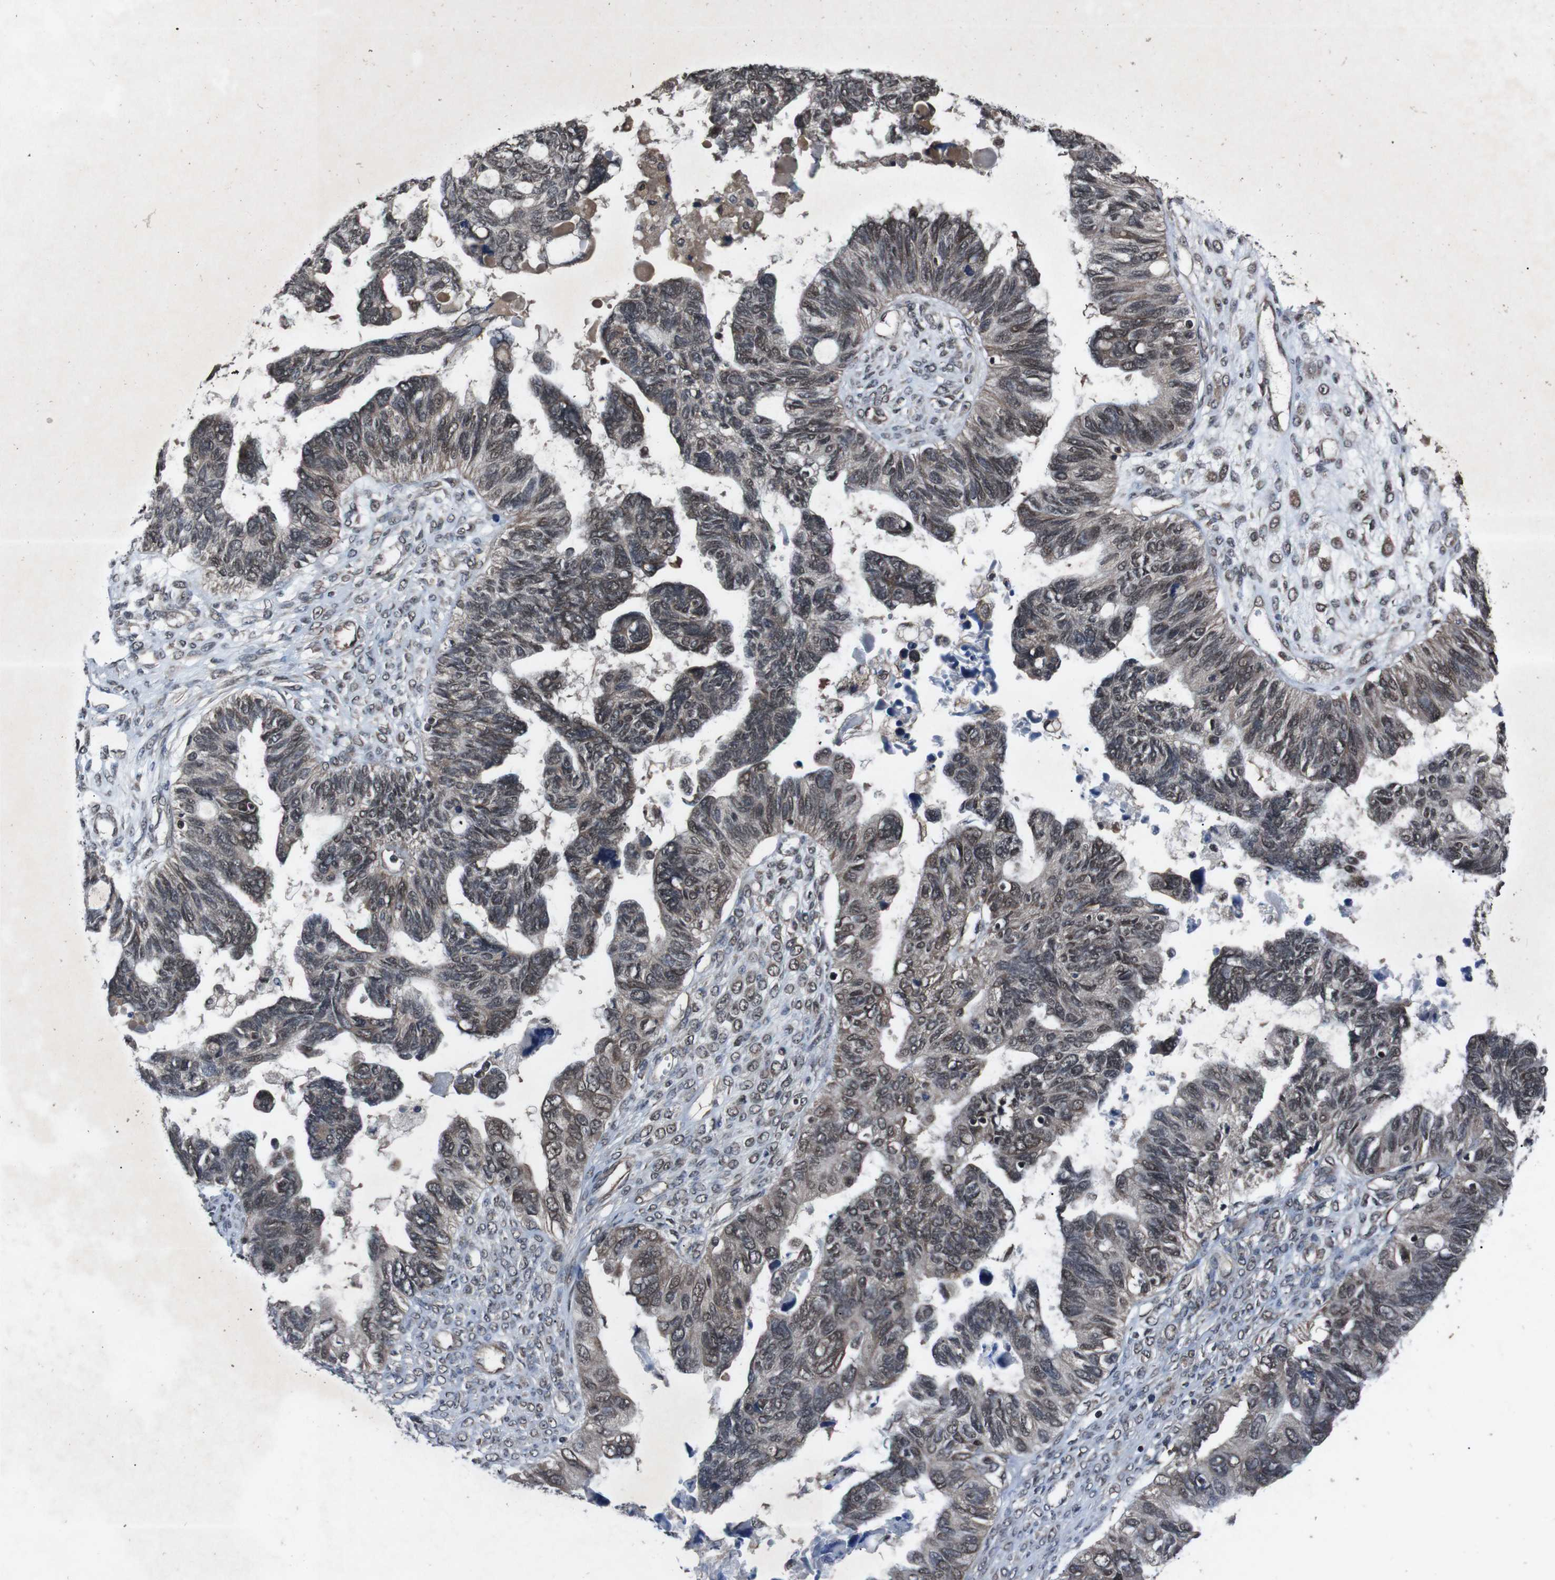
{"staining": {"intensity": "weak", "quantity": "25%-75%", "location": "cytoplasmic/membranous,nuclear"}, "tissue": "ovarian cancer", "cell_type": "Tumor cells", "image_type": "cancer", "snomed": [{"axis": "morphology", "description": "Cystadenocarcinoma, serous, NOS"}, {"axis": "topography", "description": "Ovary"}], "caption": "IHC photomicrograph of human ovarian cancer stained for a protein (brown), which exhibits low levels of weak cytoplasmic/membranous and nuclear staining in approximately 25%-75% of tumor cells.", "gene": "SOCS1", "patient": {"sex": "female", "age": 79}}